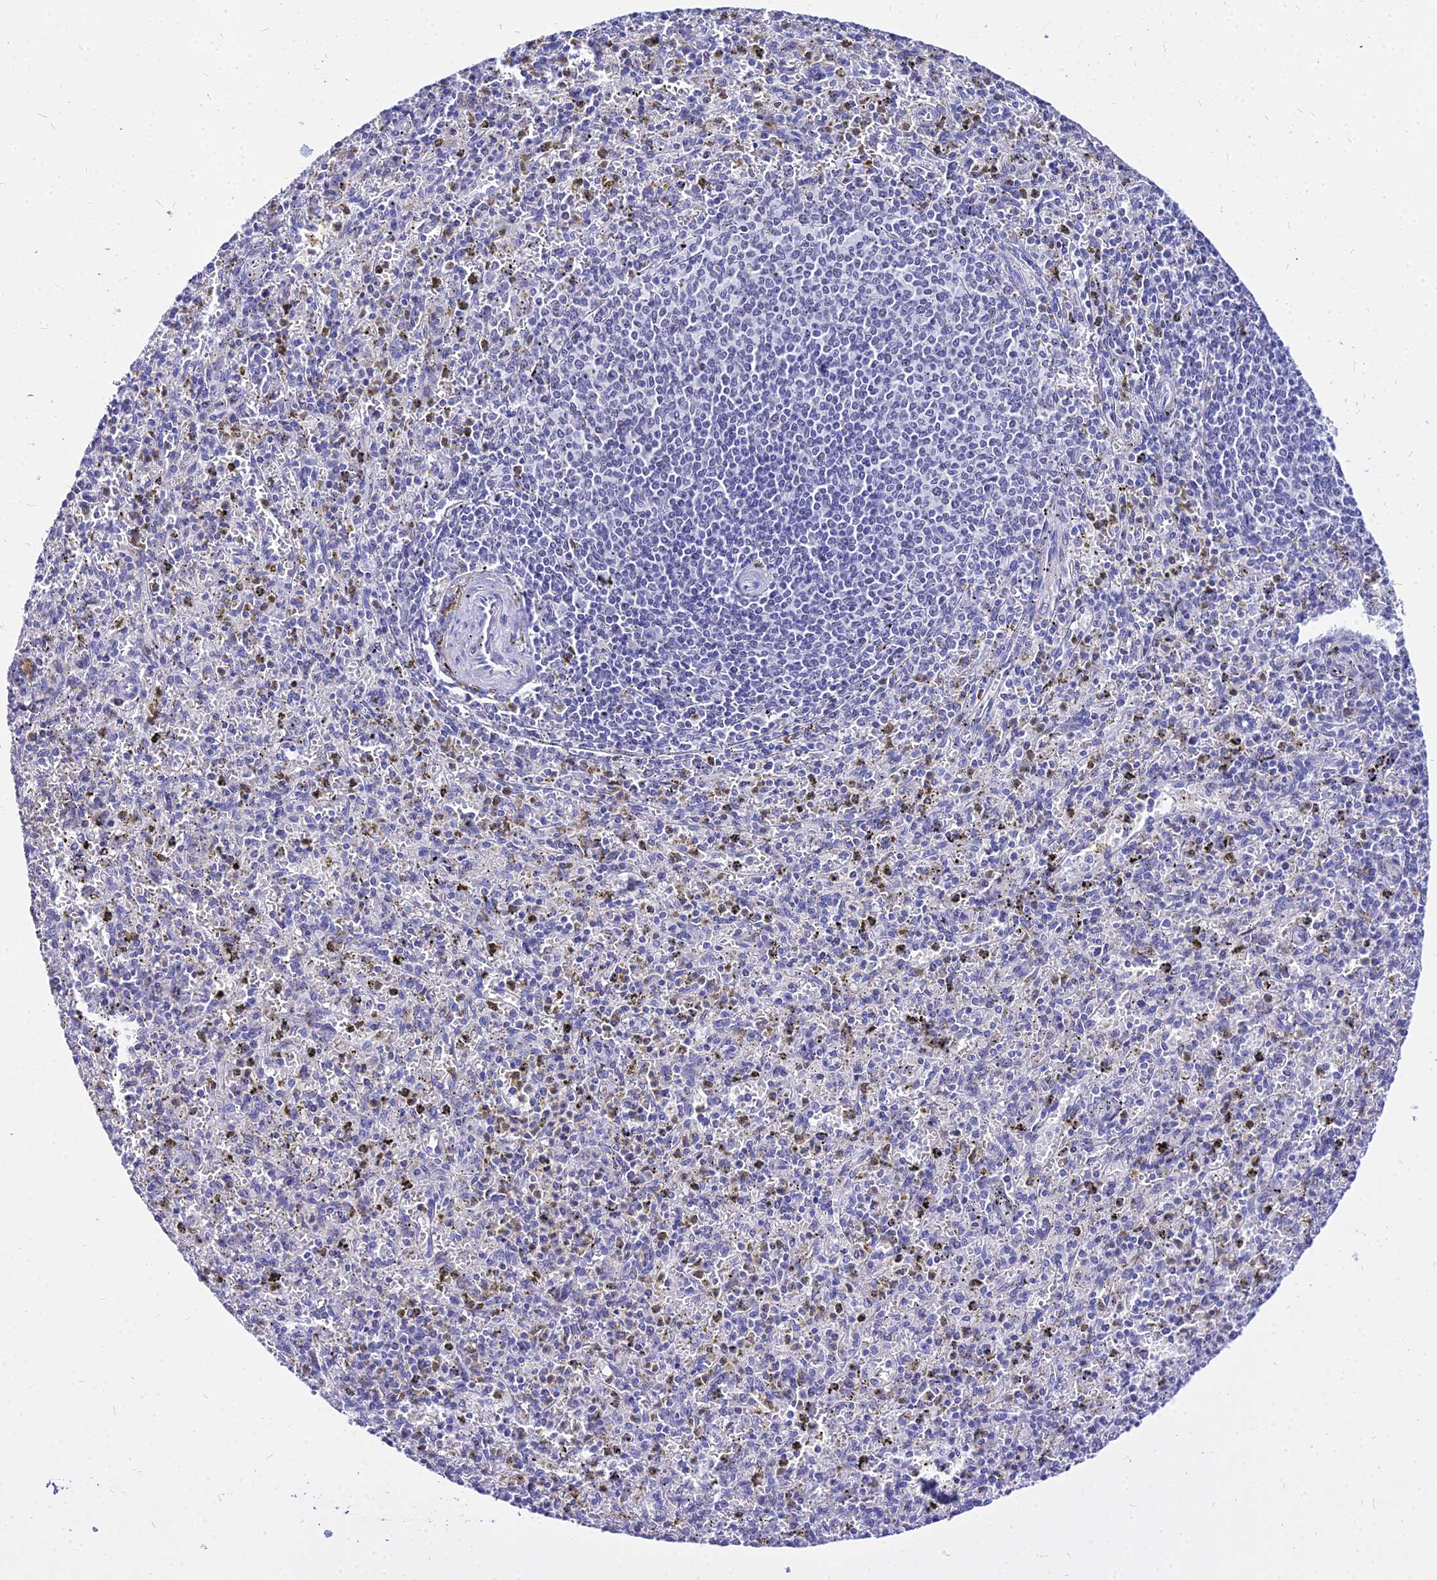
{"staining": {"intensity": "negative", "quantity": "none", "location": "none"}, "tissue": "spleen", "cell_type": "Cells in red pulp", "image_type": "normal", "snomed": [{"axis": "morphology", "description": "Normal tissue, NOS"}, {"axis": "topography", "description": "Spleen"}], "caption": "This is an immunohistochemistry (IHC) image of normal spleen. There is no expression in cells in red pulp.", "gene": "CARD18", "patient": {"sex": "male", "age": 72}}